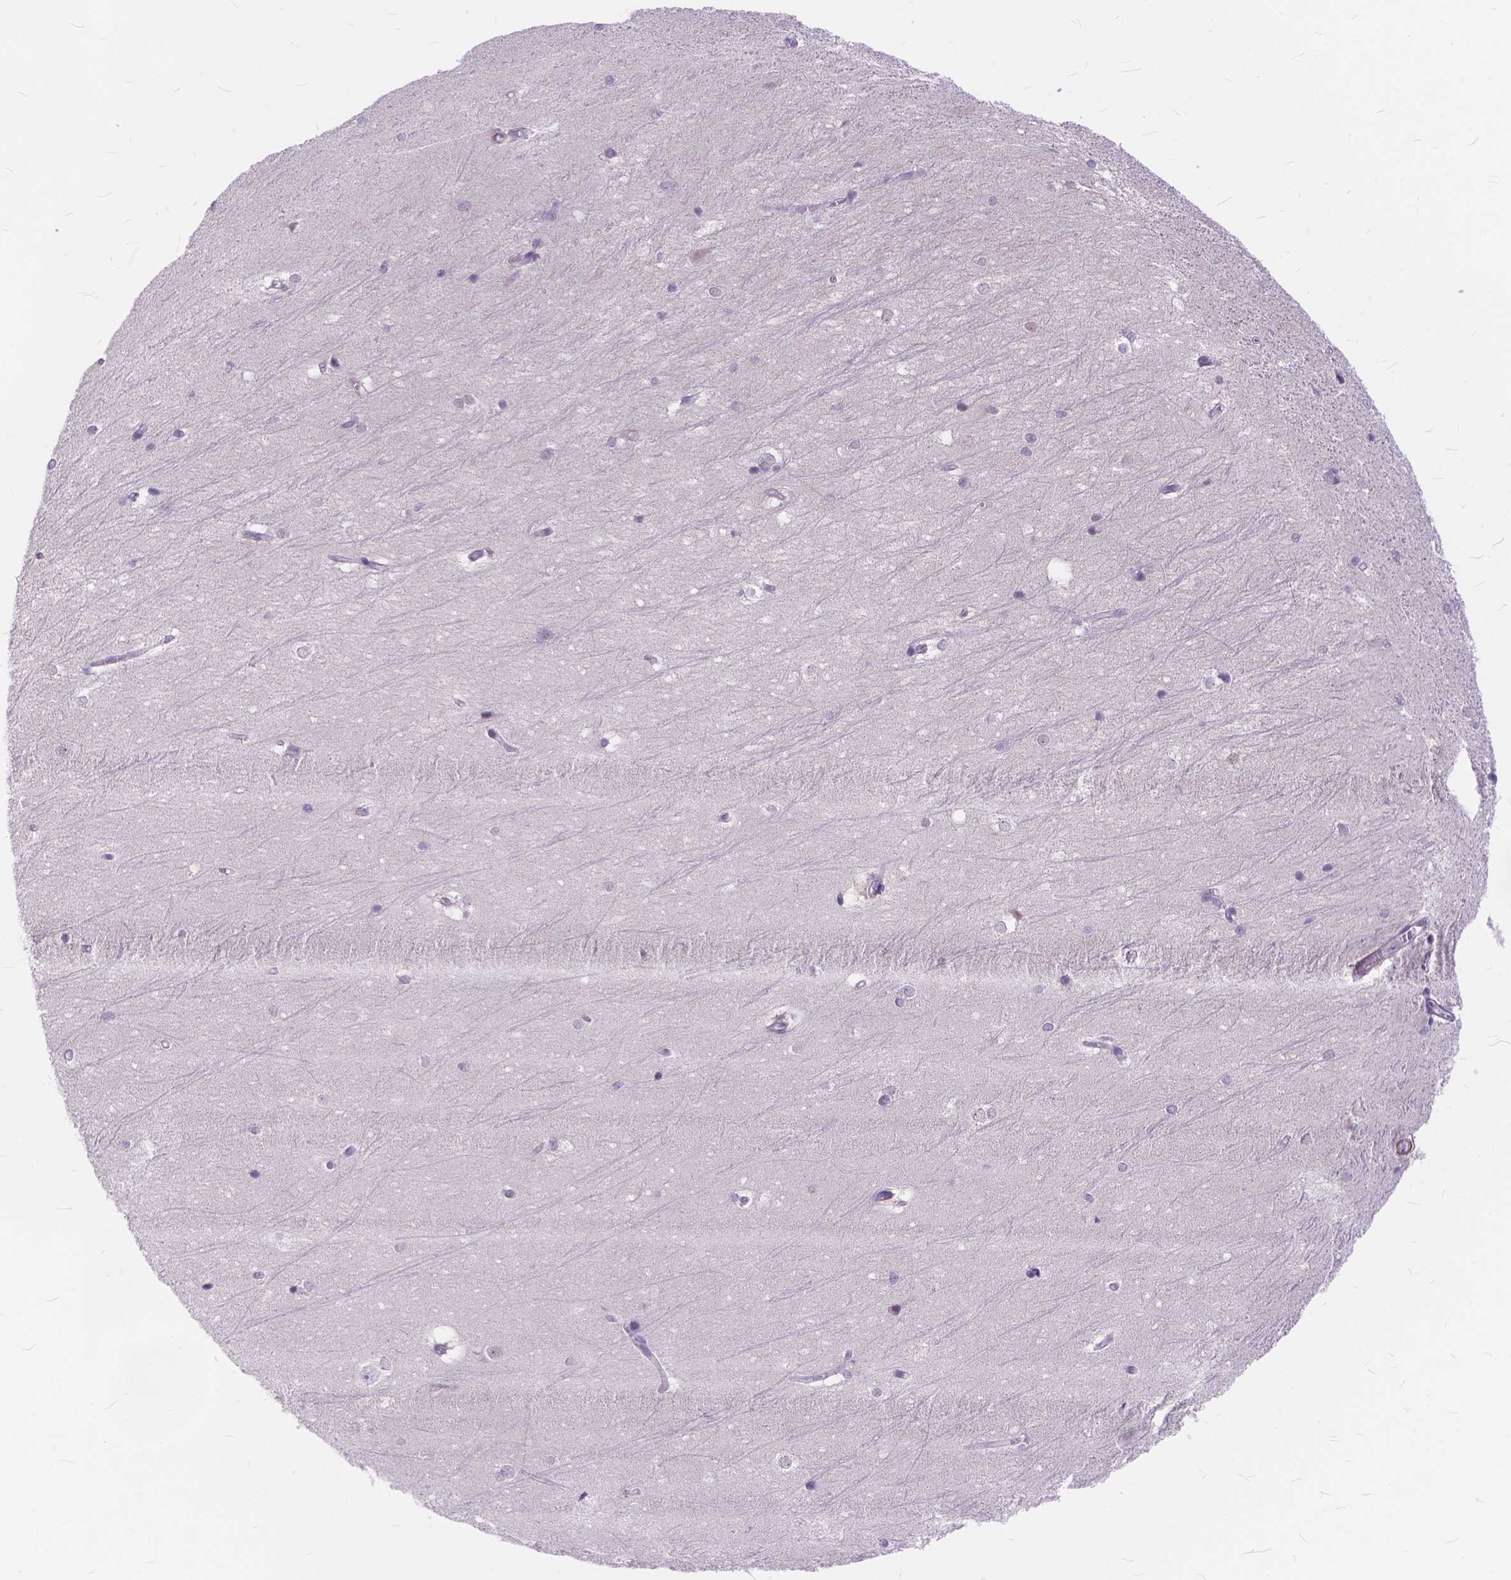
{"staining": {"intensity": "negative", "quantity": "none", "location": "none"}, "tissue": "hippocampus", "cell_type": "Glial cells", "image_type": "normal", "snomed": [{"axis": "morphology", "description": "Normal tissue, NOS"}, {"axis": "topography", "description": "Cerebral cortex"}, {"axis": "topography", "description": "Hippocampus"}], "caption": "DAB (3,3'-diaminobenzidine) immunohistochemical staining of normal hippocampus exhibits no significant expression in glial cells.", "gene": "MAN2C1", "patient": {"sex": "female", "age": 19}}